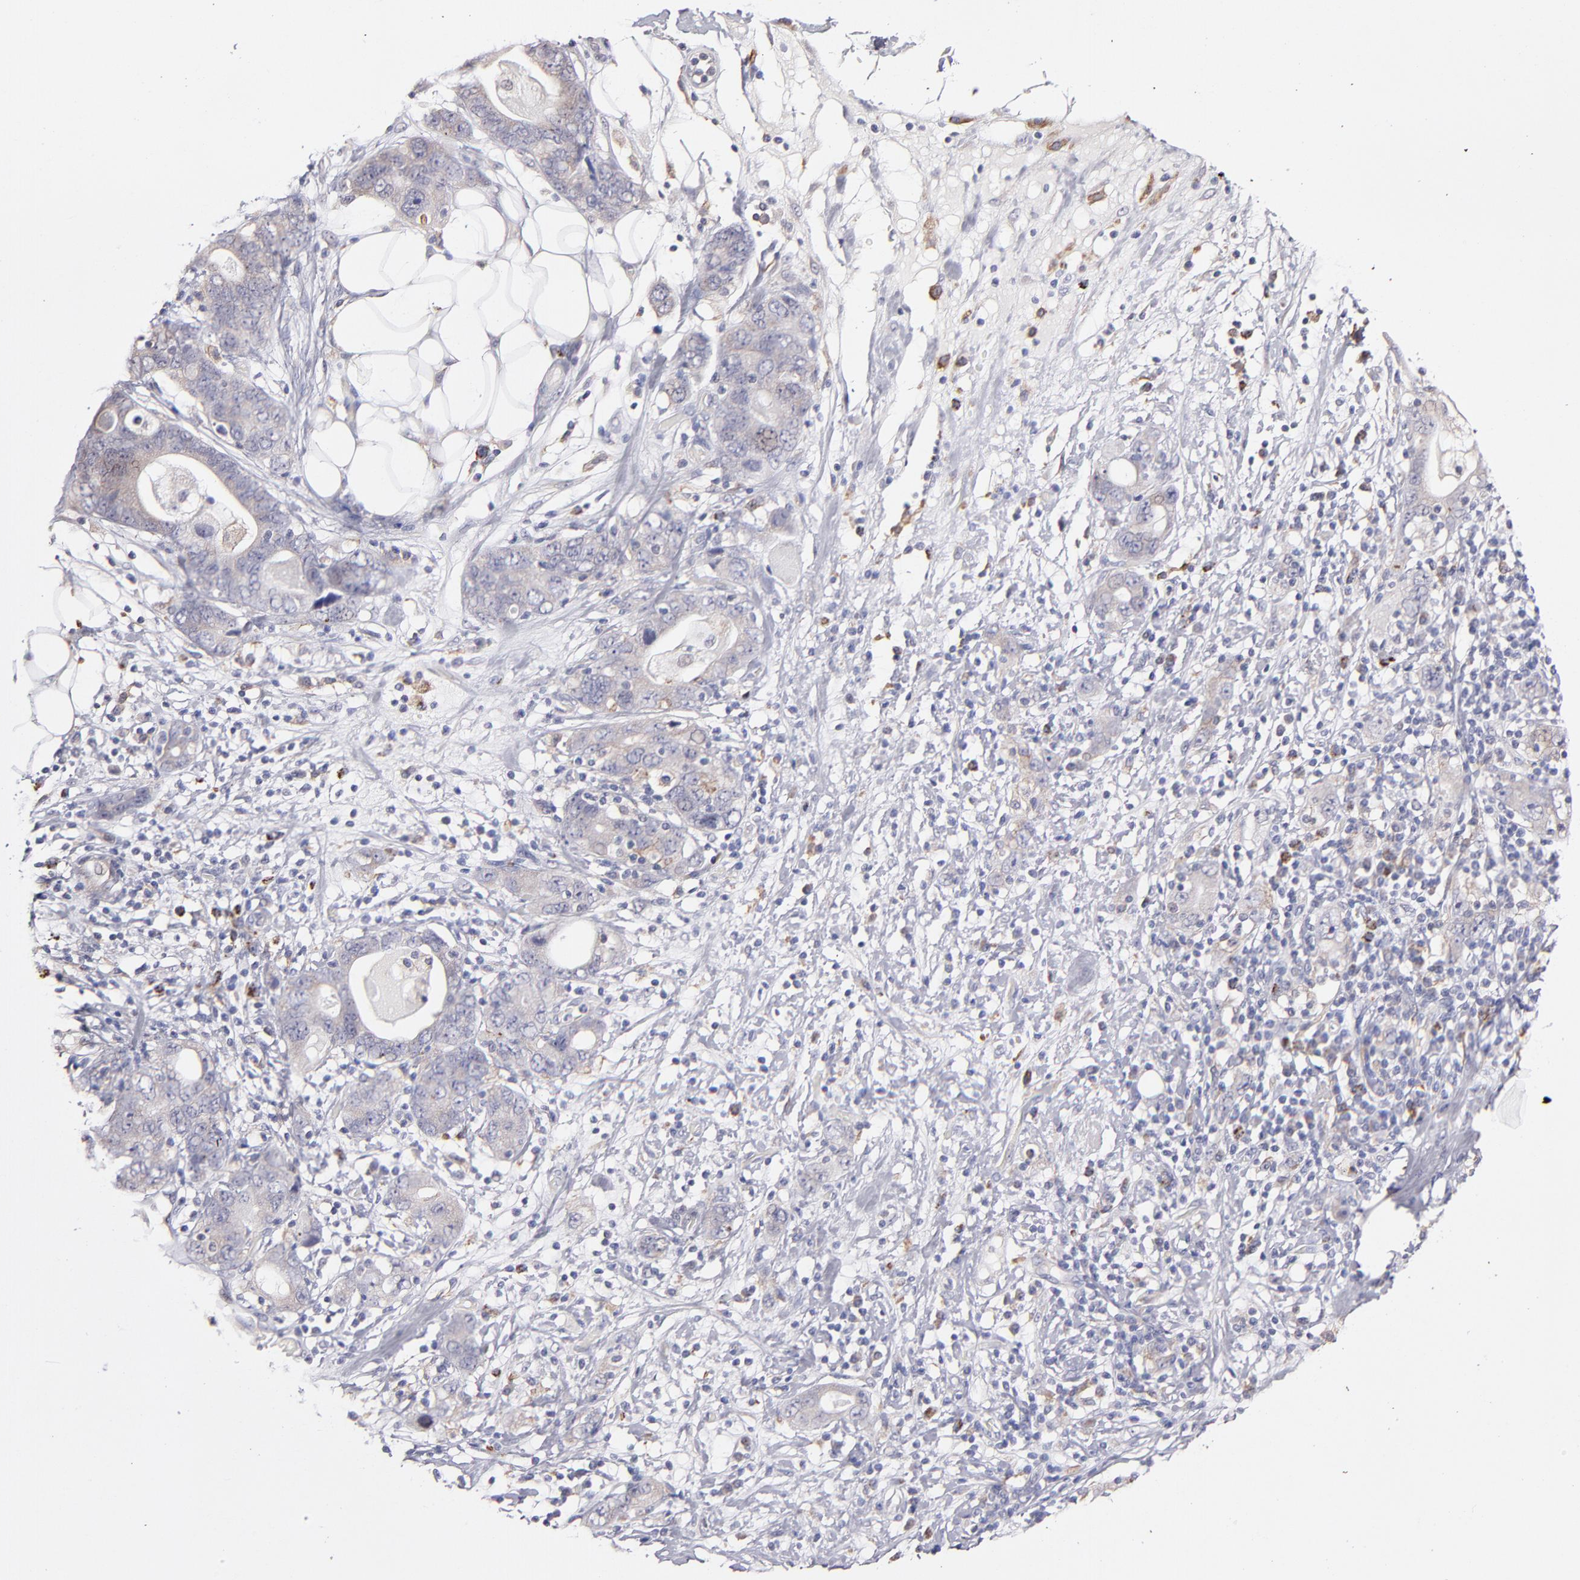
{"staining": {"intensity": "weak", "quantity": "<25%", "location": "cytoplasmic/membranous"}, "tissue": "stomach cancer", "cell_type": "Tumor cells", "image_type": "cancer", "snomed": [{"axis": "morphology", "description": "Adenocarcinoma, NOS"}, {"axis": "topography", "description": "Stomach, lower"}], "caption": "Stomach adenocarcinoma was stained to show a protein in brown. There is no significant staining in tumor cells.", "gene": "GLDC", "patient": {"sex": "female", "age": 93}}